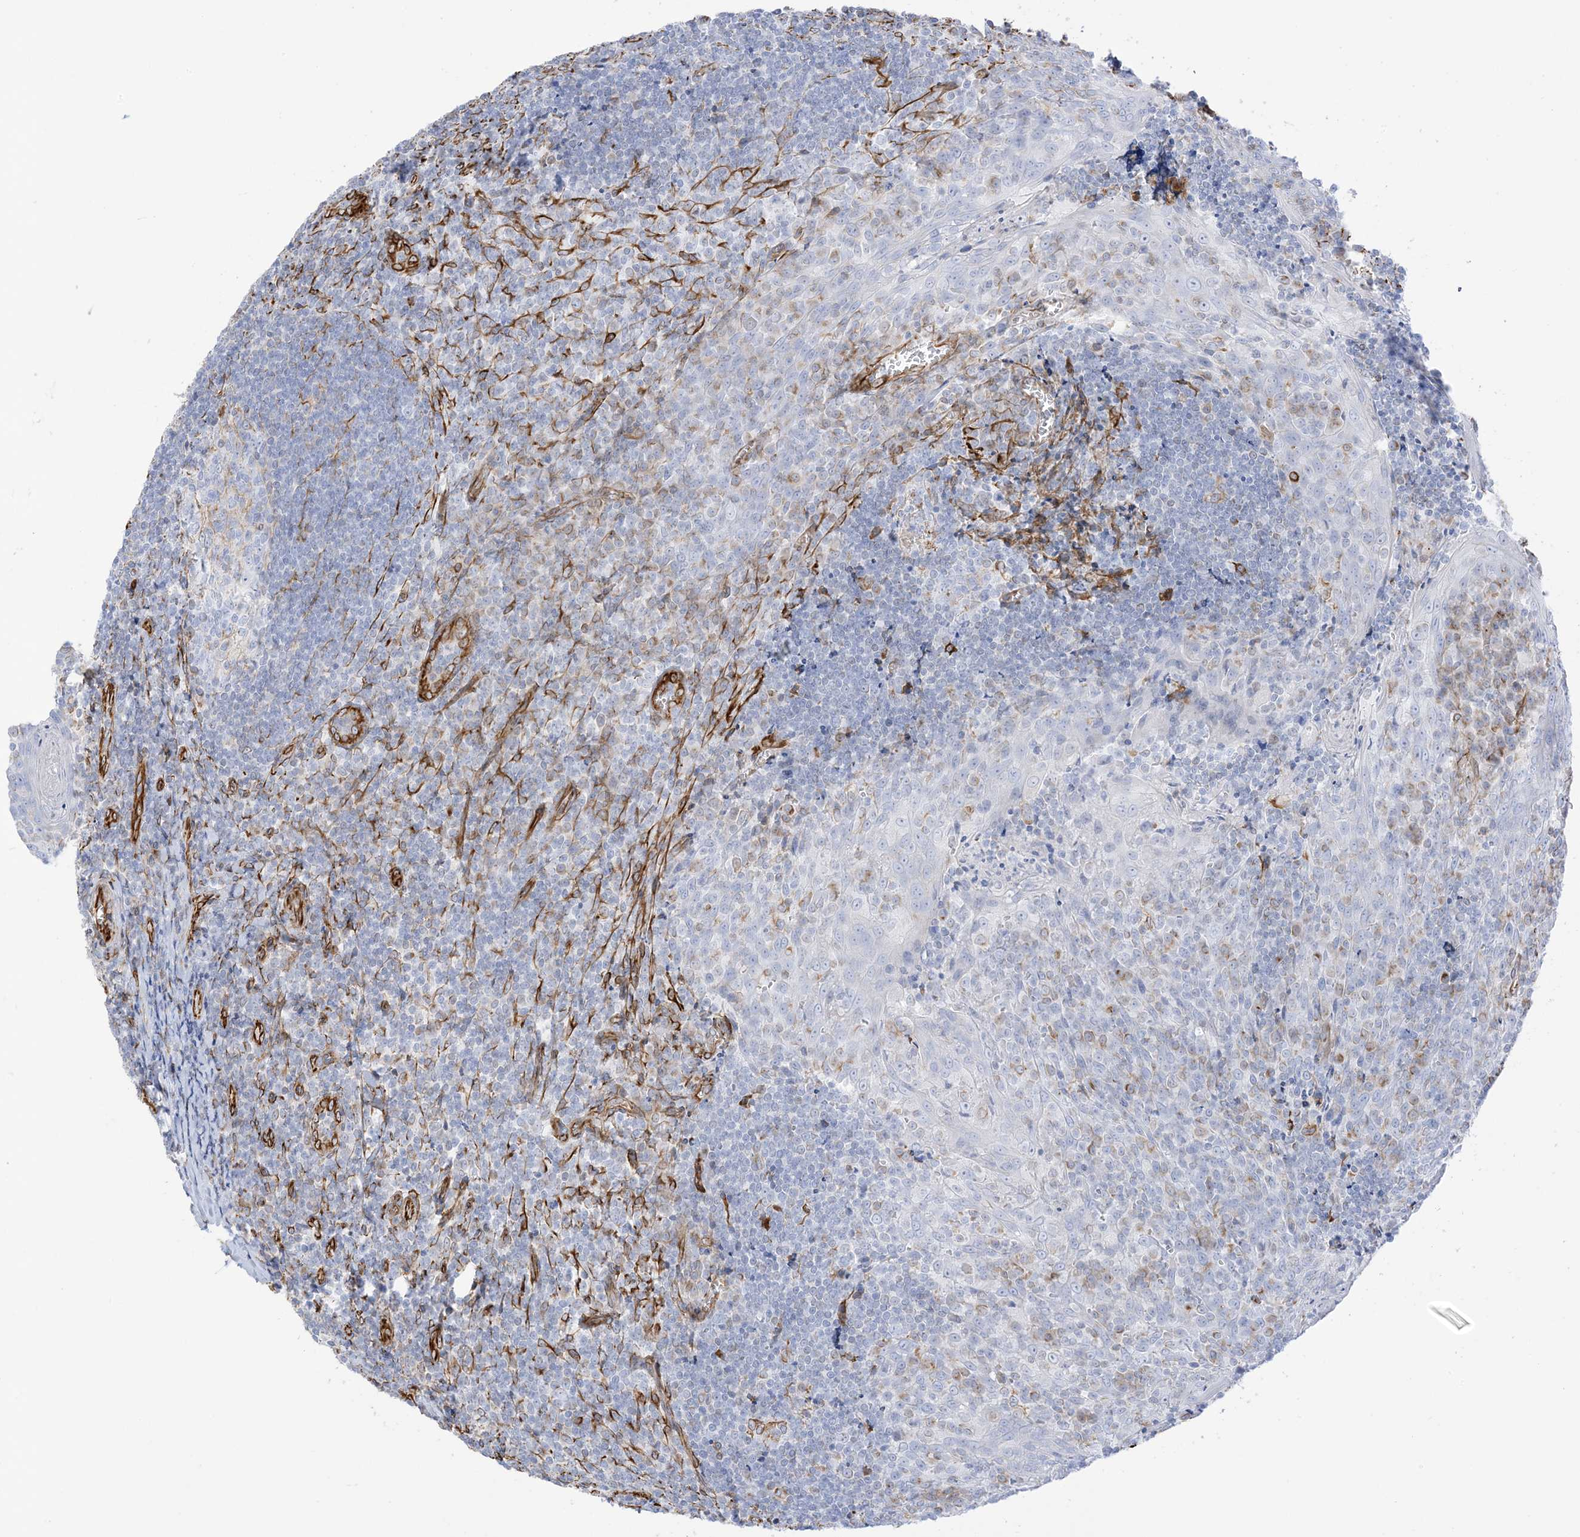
{"staining": {"intensity": "weak", "quantity": "<25%", "location": "cytoplasmic/membranous"}, "tissue": "tonsil", "cell_type": "Germinal center cells", "image_type": "normal", "snomed": [{"axis": "morphology", "description": "Normal tissue, NOS"}, {"axis": "topography", "description": "Tonsil"}], "caption": "Protein analysis of unremarkable tonsil shows no significant expression in germinal center cells.", "gene": "PID1", "patient": {"sex": "male", "age": 27}}